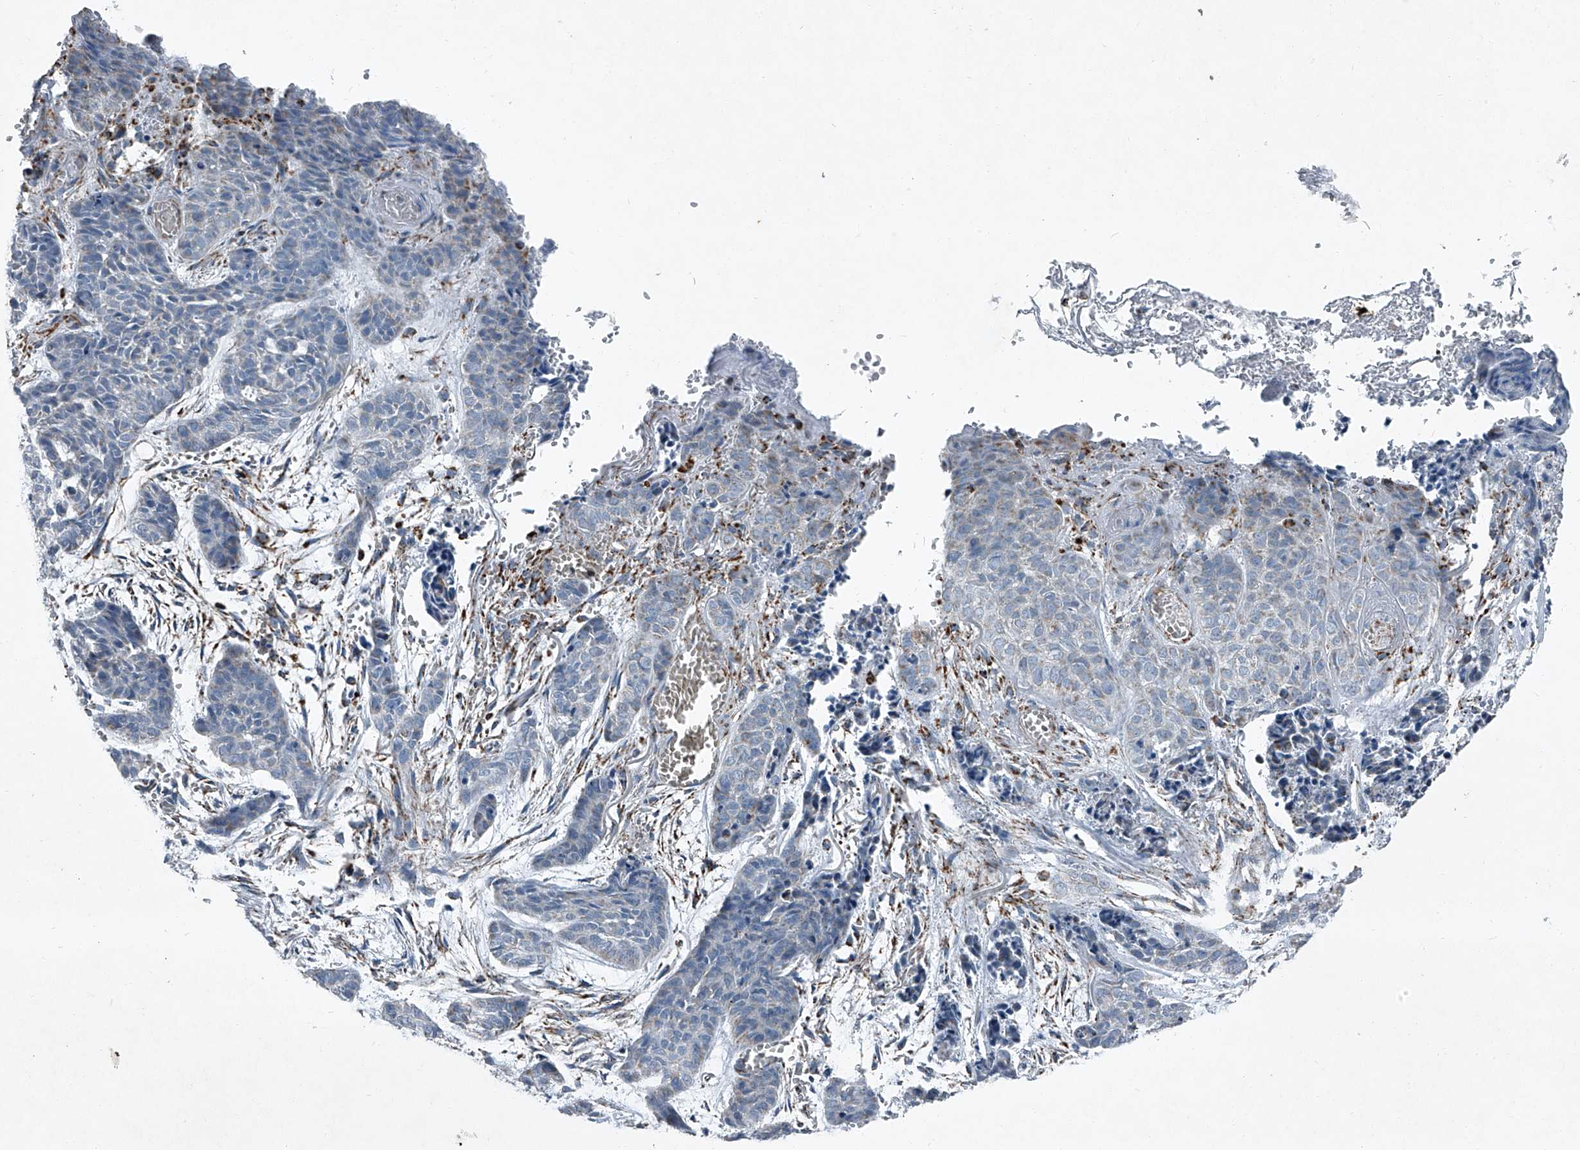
{"staining": {"intensity": "negative", "quantity": "none", "location": "none"}, "tissue": "skin cancer", "cell_type": "Tumor cells", "image_type": "cancer", "snomed": [{"axis": "morphology", "description": "Basal cell carcinoma"}, {"axis": "topography", "description": "Skin"}], "caption": "Immunohistochemical staining of skin cancer reveals no significant staining in tumor cells.", "gene": "CHRNA7", "patient": {"sex": "female", "age": 64}}